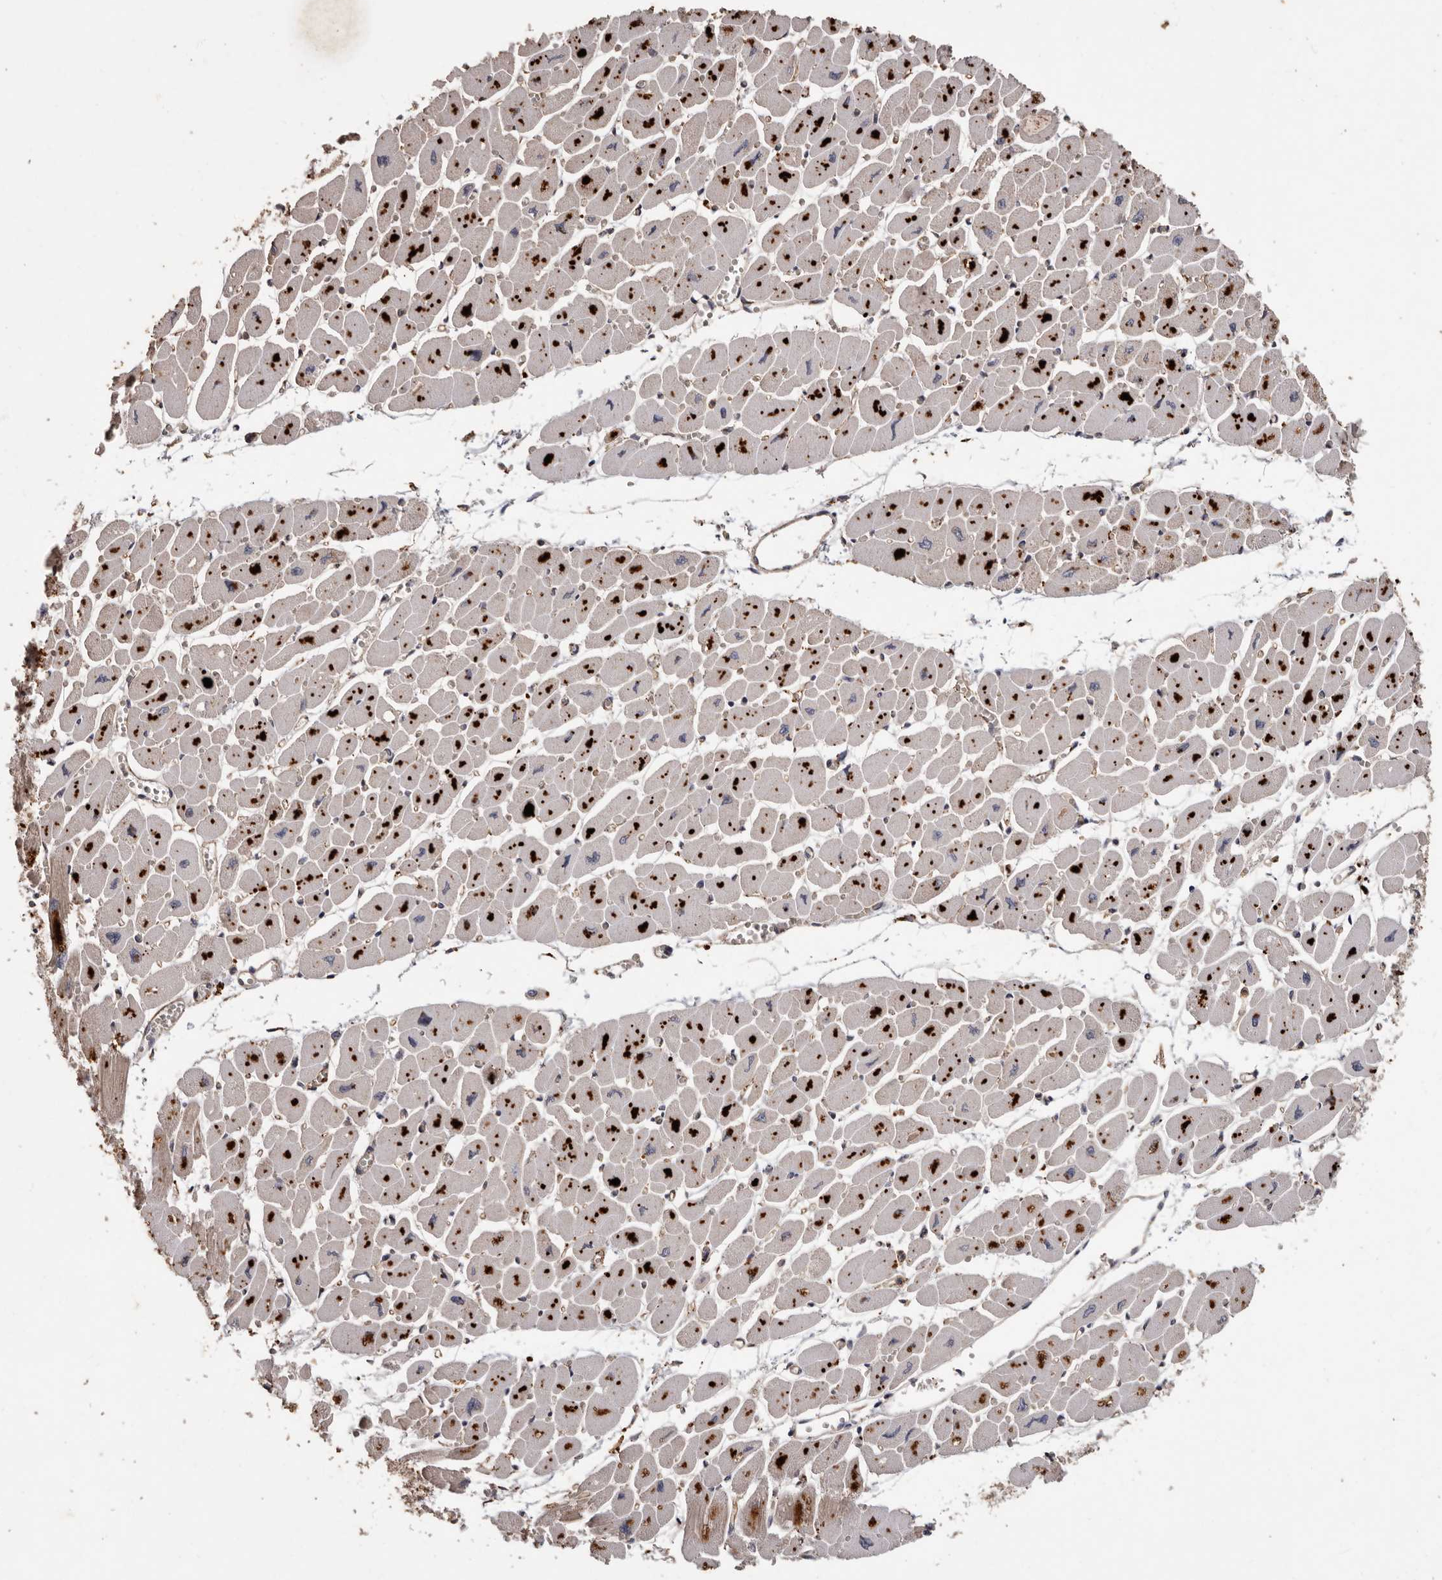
{"staining": {"intensity": "moderate", "quantity": ">75%", "location": "cytoplasmic/membranous"}, "tissue": "heart muscle", "cell_type": "Cardiomyocytes", "image_type": "normal", "snomed": [{"axis": "morphology", "description": "Normal tissue, NOS"}, {"axis": "topography", "description": "Heart"}], "caption": "Heart muscle stained with immunohistochemistry (IHC) displays moderate cytoplasmic/membranous expression in approximately >75% of cardiomyocytes. (DAB (3,3'-diaminobenzidine) = brown stain, brightfield microscopy at high magnification).", "gene": "BRAT1", "patient": {"sex": "female", "age": 54}}